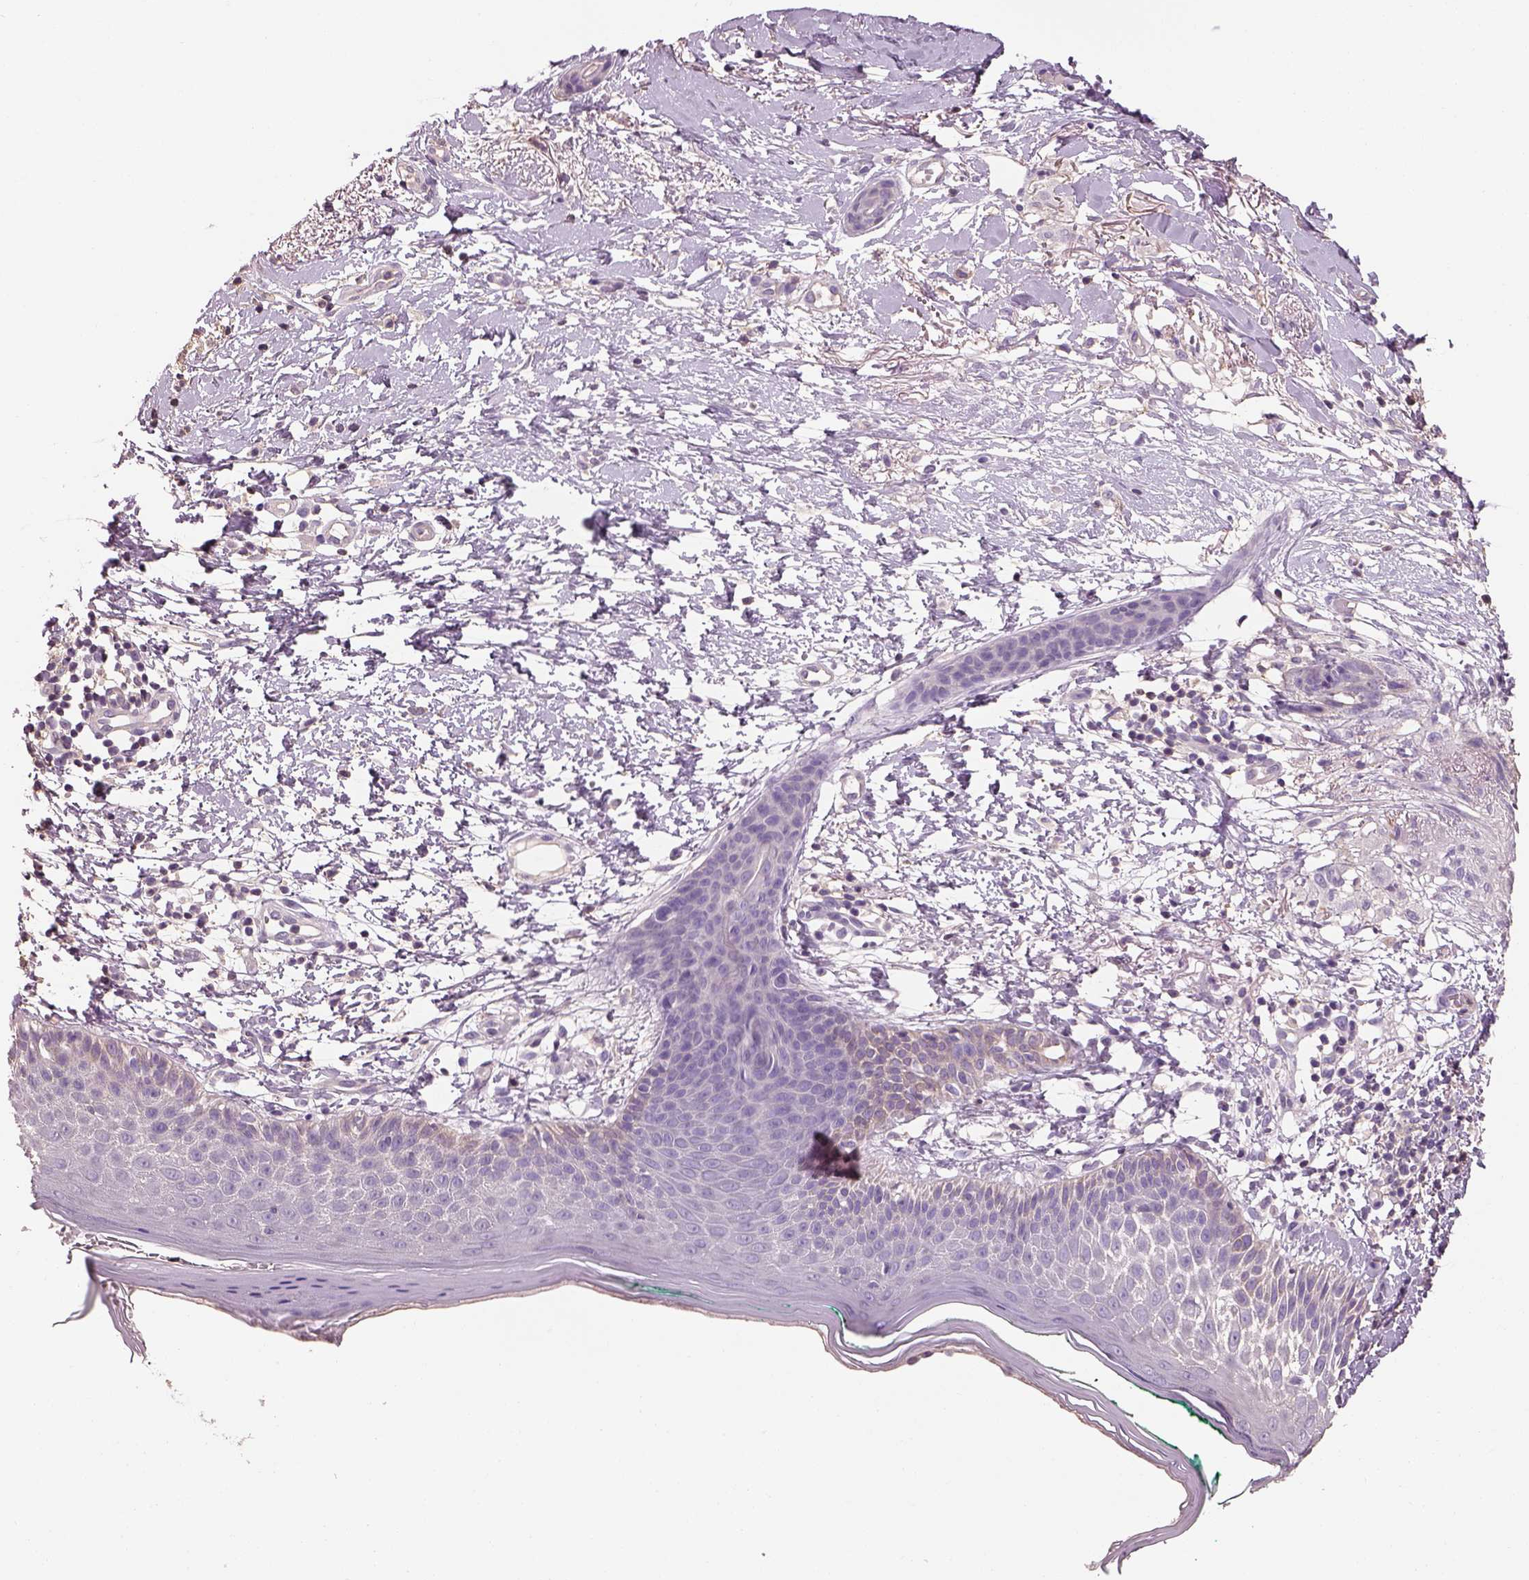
{"staining": {"intensity": "negative", "quantity": "none", "location": "none"}, "tissue": "skin cancer", "cell_type": "Tumor cells", "image_type": "cancer", "snomed": [{"axis": "morphology", "description": "Normal tissue, NOS"}, {"axis": "morphology", "description": "Basal cell carcinoma"}, {"axis": "topography", "description": "Skin"}], "caption": "Protein analysis of skin basal cell carcinoma displays no significant expression in tumor cells.", "gene": "OTUD6A", "patient": {"sex": "male", "age": 84}}